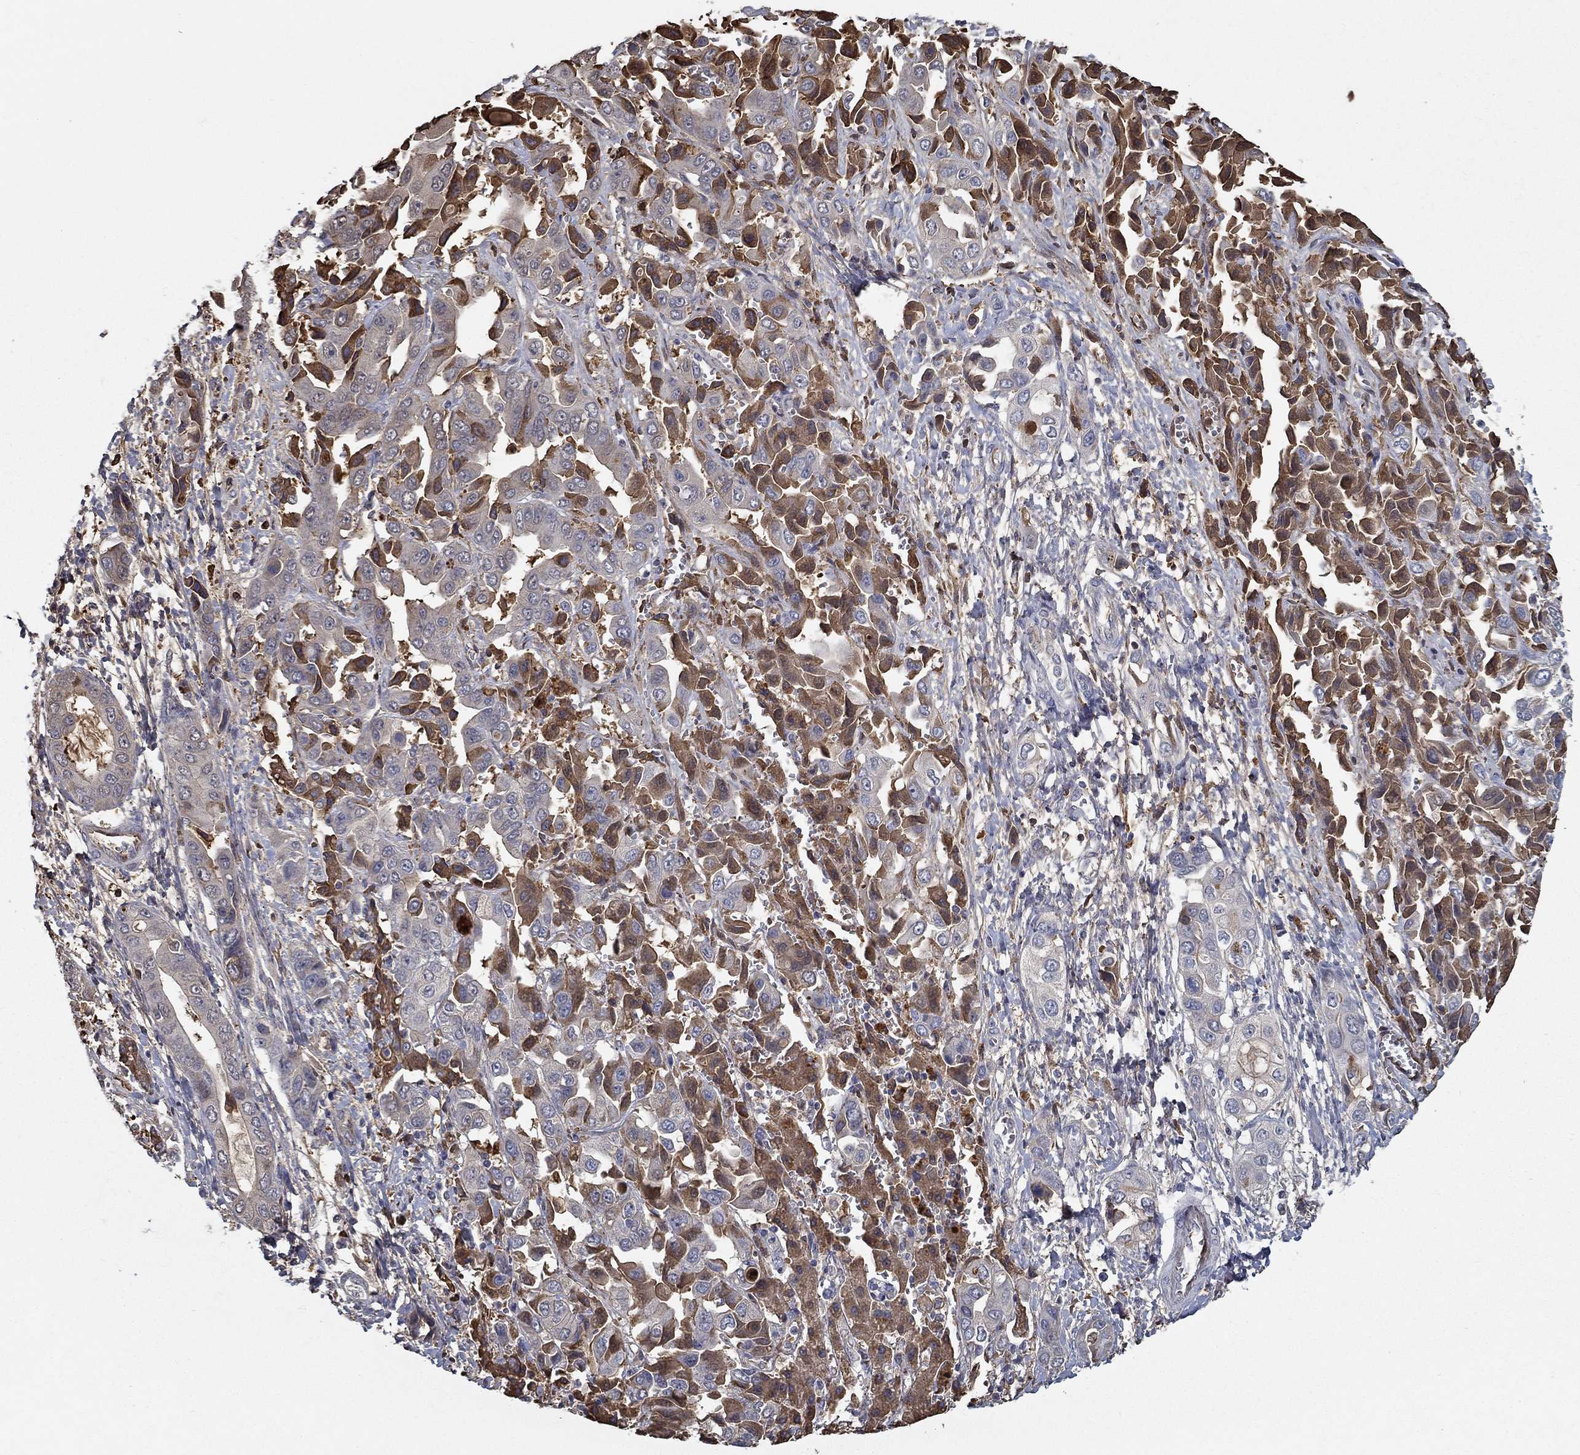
{"staining": {"intensity": "negative", "quantity": "none", "location": "none"}, "tissue": "liver cancer", "cell_type": "Tumor cells", "image_type": "cancer", "snomed": [{"axis": "morphology", "description": "Cholangiocarcinoma"}, {"axis": "topography", "description": "Liver"}], "caption": "IHC image of neoplastic tissue: cholangiocarcinoma (liver) stained with DAB reveals no significant protein staining in tumor cells.", "gene": "IL10", "patient": {"sex": "female", "age": 52}}